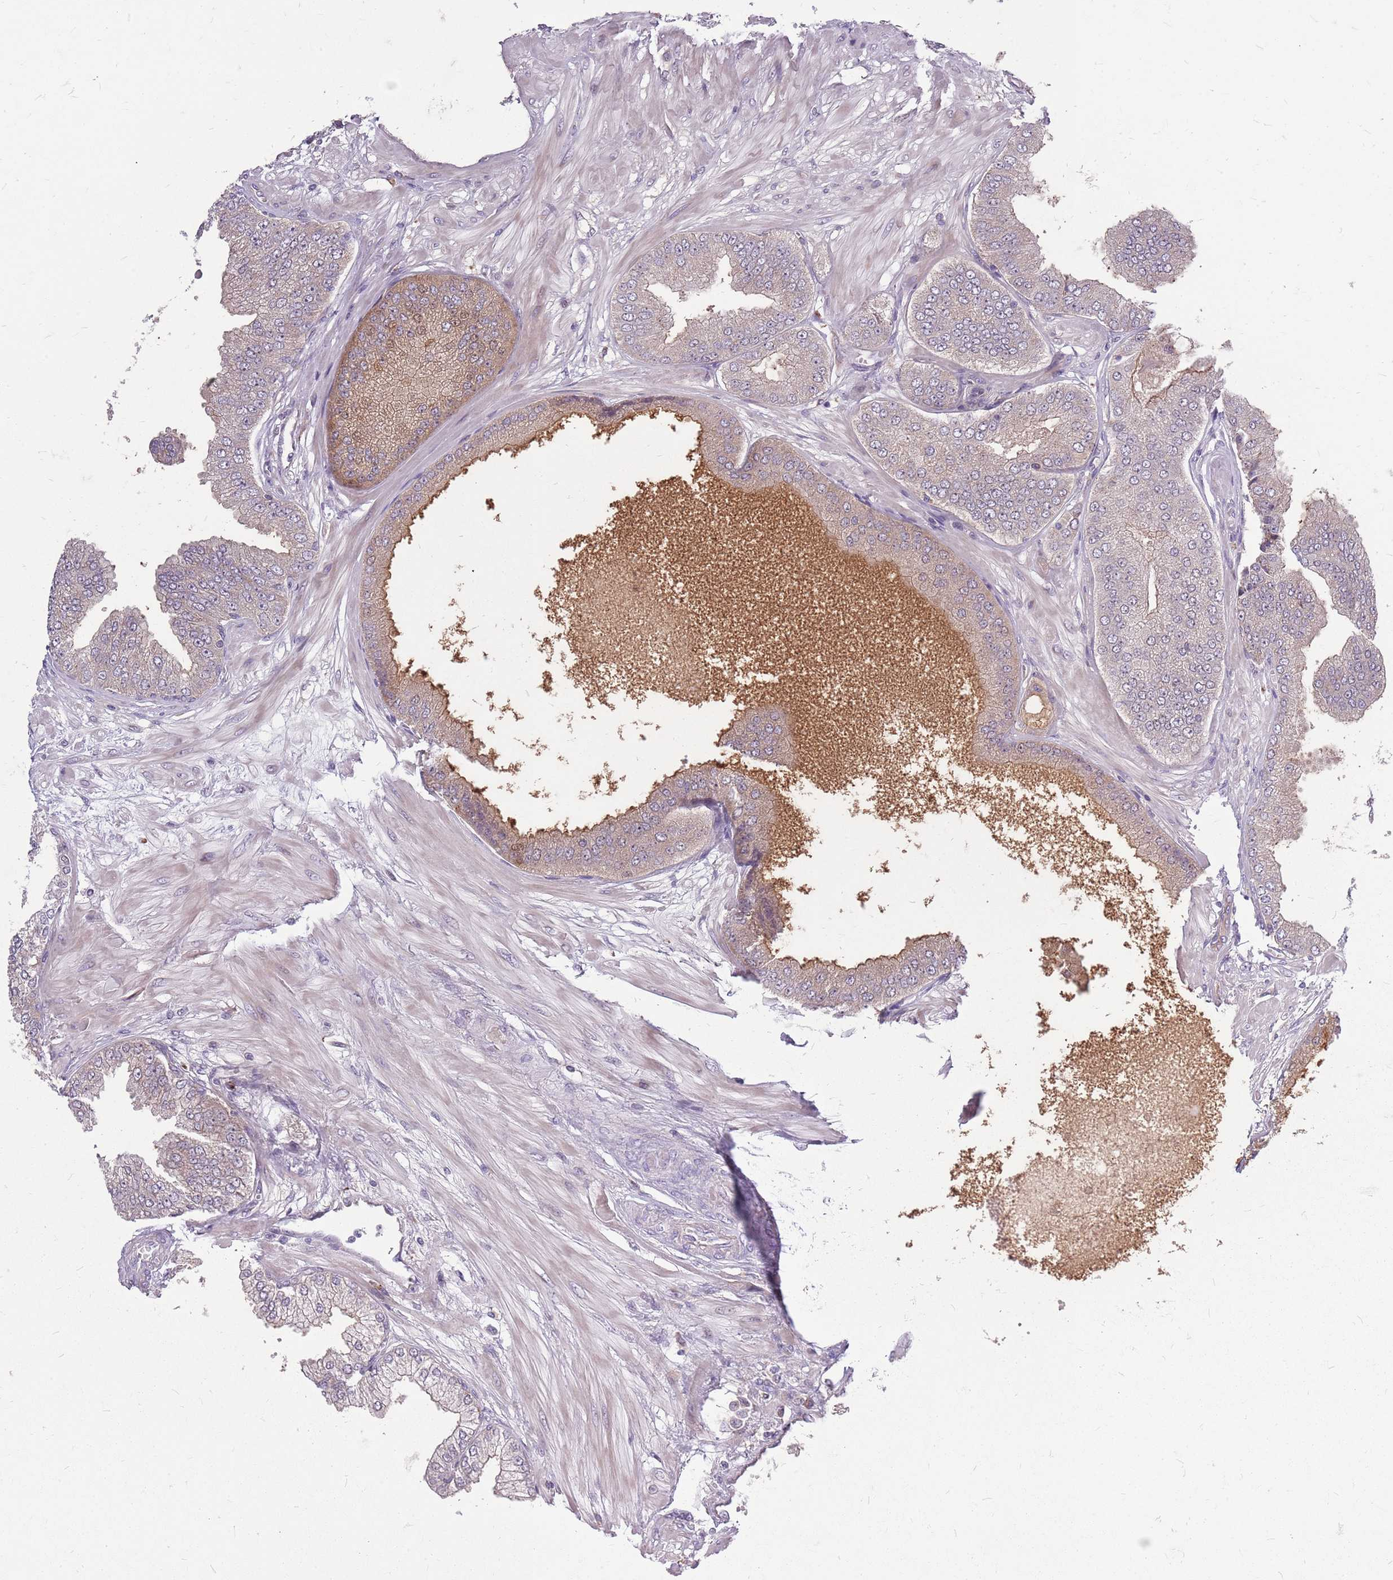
{"staining": {"intensity": "weak", "quantity": "<25%", "location": "cytoplasmic/membranous"}, "tissue": "prostate cancer", "cell_type": "Tumor cells", "image_type": "cancer", "snomed": [{"axis": "morphology", "description": "Adenocarcinoma, Low grade"}, {"axis": "topography", "description": "Prostate"}], "caption": "High power microscopy histopathology image of an immunohistochemistry (IHC) histopathology image of prostate cancer, revealing no significant expression in tumor cells.", "gene": "PPP1R27", "patient": {"sex": "male", "age": 55}}